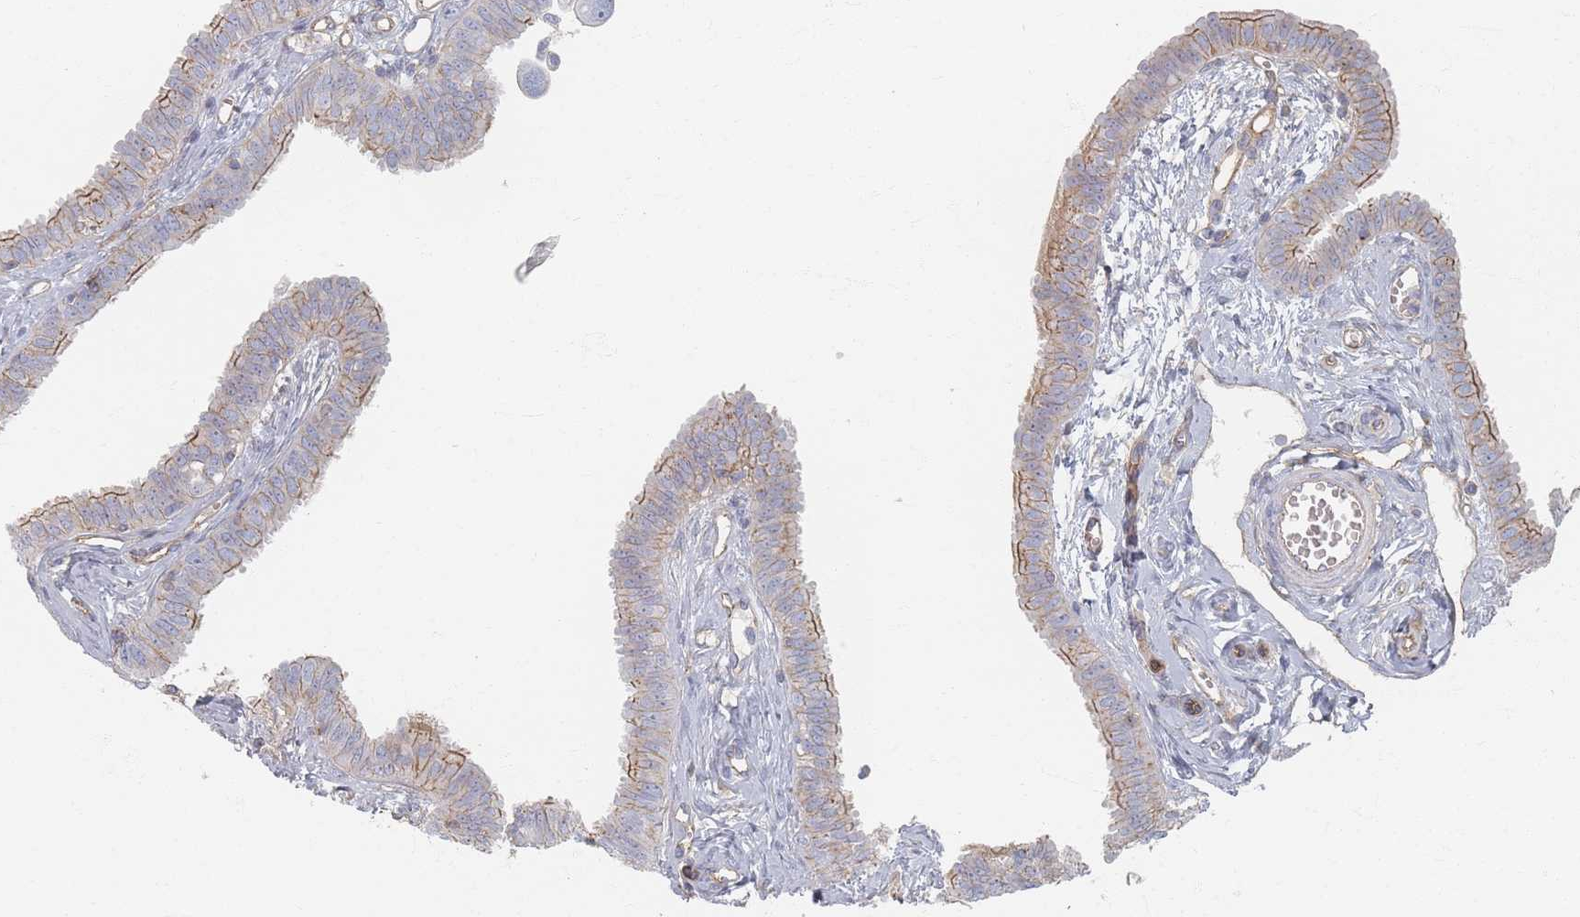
{"staining": {"intensity": "moderate", "quantity": "25%-75%", "location": "cytoplasmic/membranous"}, "tissue": "fallopian tube", "cell_type": "Glandular cells", "image_type": "normal", "snomed": [{"axis": "morphology", "description": "Normal tissue, NOS"}, {"axis": "morphology", "description": "Carcinoma, NOS"}, {"axis": "topography", "description": "Fallopian tube"}, {"axis": "topography", "description": "Ovary"}], "caption": "A histopathology image of fallopian tube stained for a protein exhibits moderate cytoplasmic/membranous brown staining in glandular cells. (Brightfield microscopy of DAB IHC at high magnification).", "gene": "GNB1", "patient": {"sex": "female", "age": 59}}